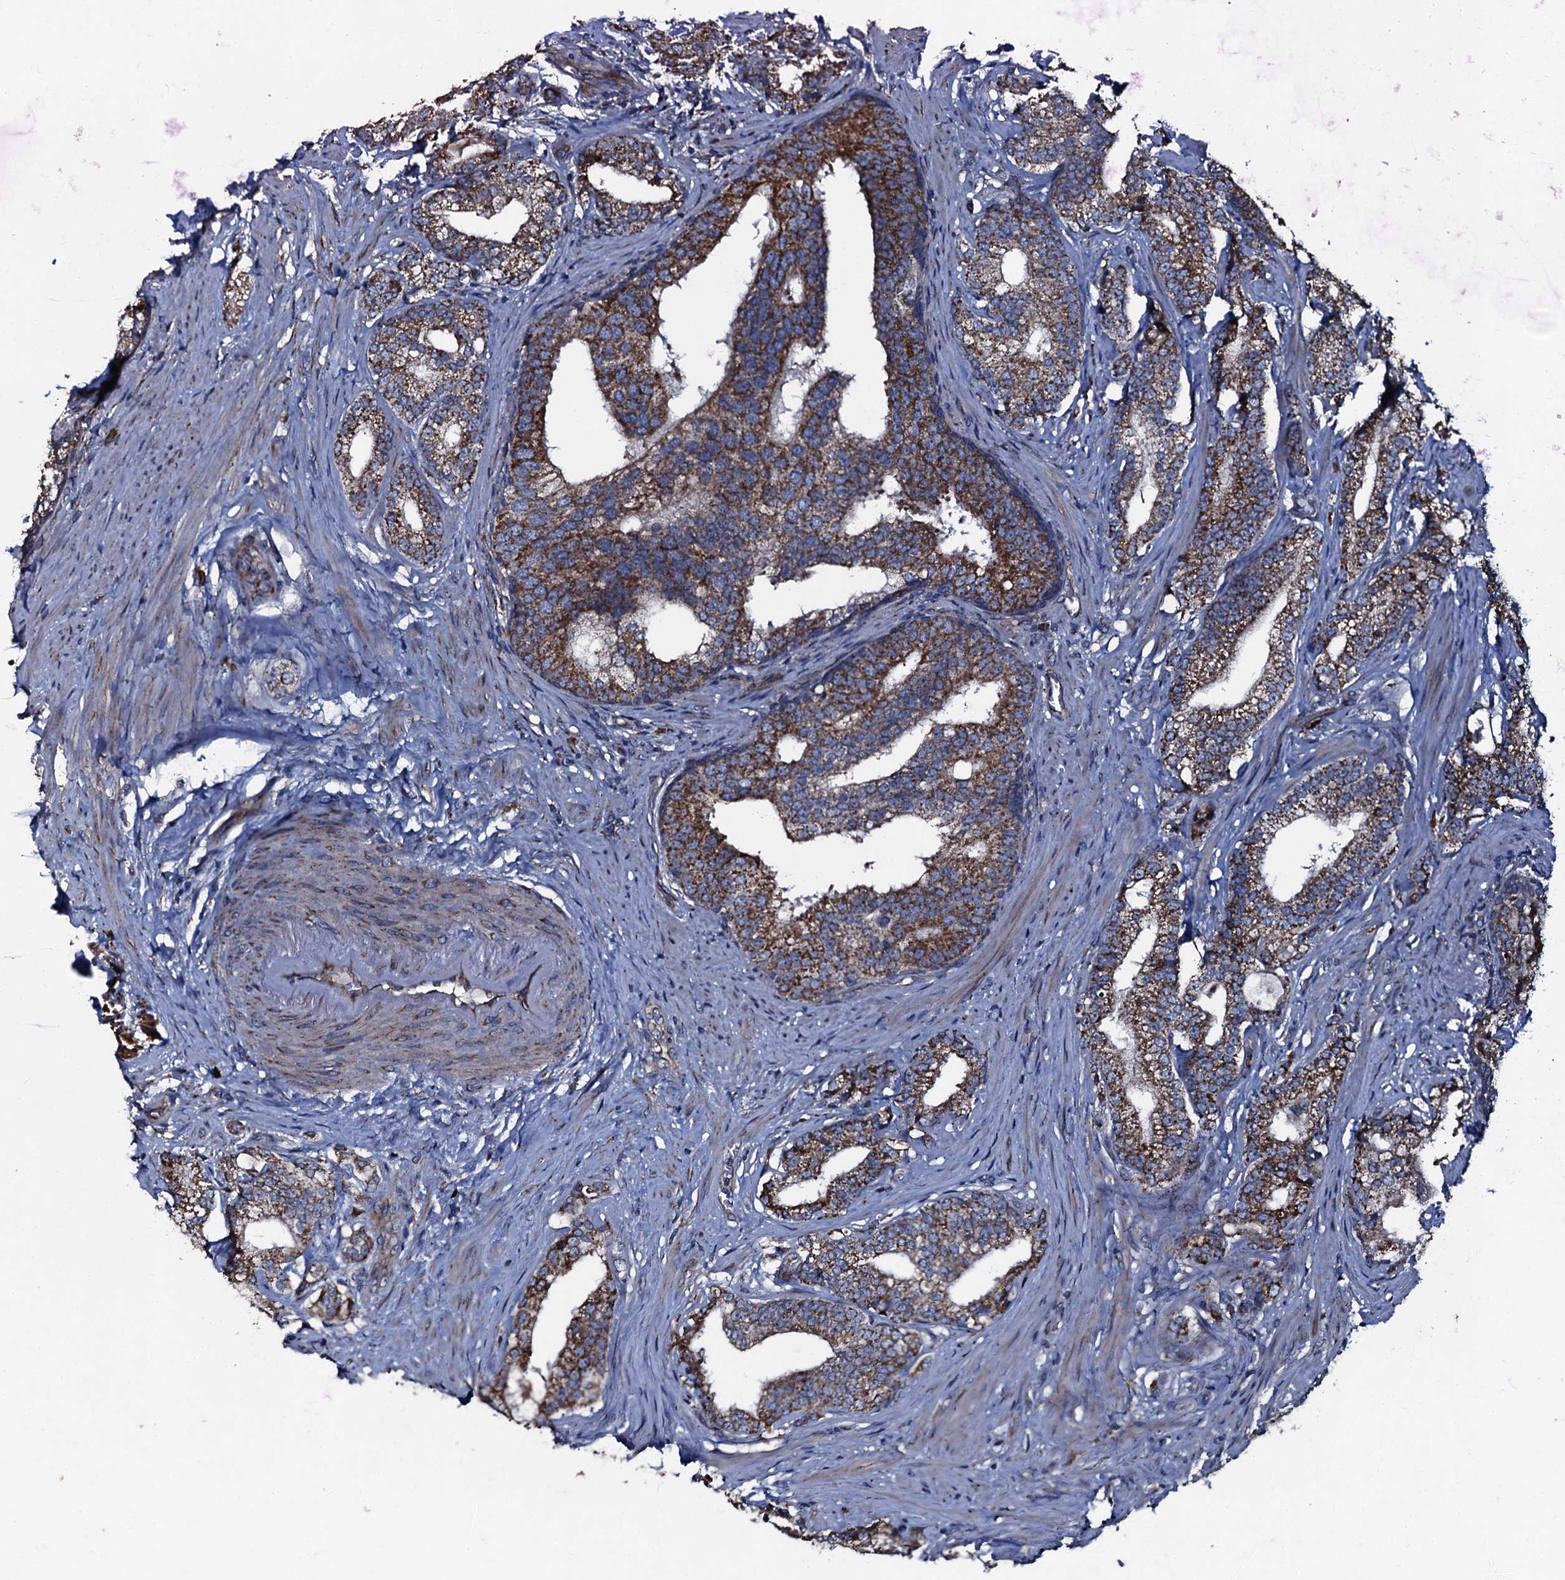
{"staining": {"intensity": "strong", "quantity": ">75%", "location": "cytoplasmic/membranous"}, "tissue": "prostate cancer", "cell_type": "Tumor cells", "image_type": "cancer", "snomed": [{"axis": "morphology", "description": "Adenocarcinoma, Low grade"}, {"axis": "topography", "description": "Prostate"}], "caption": "Immunohistochemical staining of human prostate adenocarcinoma (low-grade) shows high levels of strong cytoplasmic/membranous positivity in approximately >75% of tumor cells.", "gene": "ACSS3", "patient": {"sex": "male", "age": 71}}